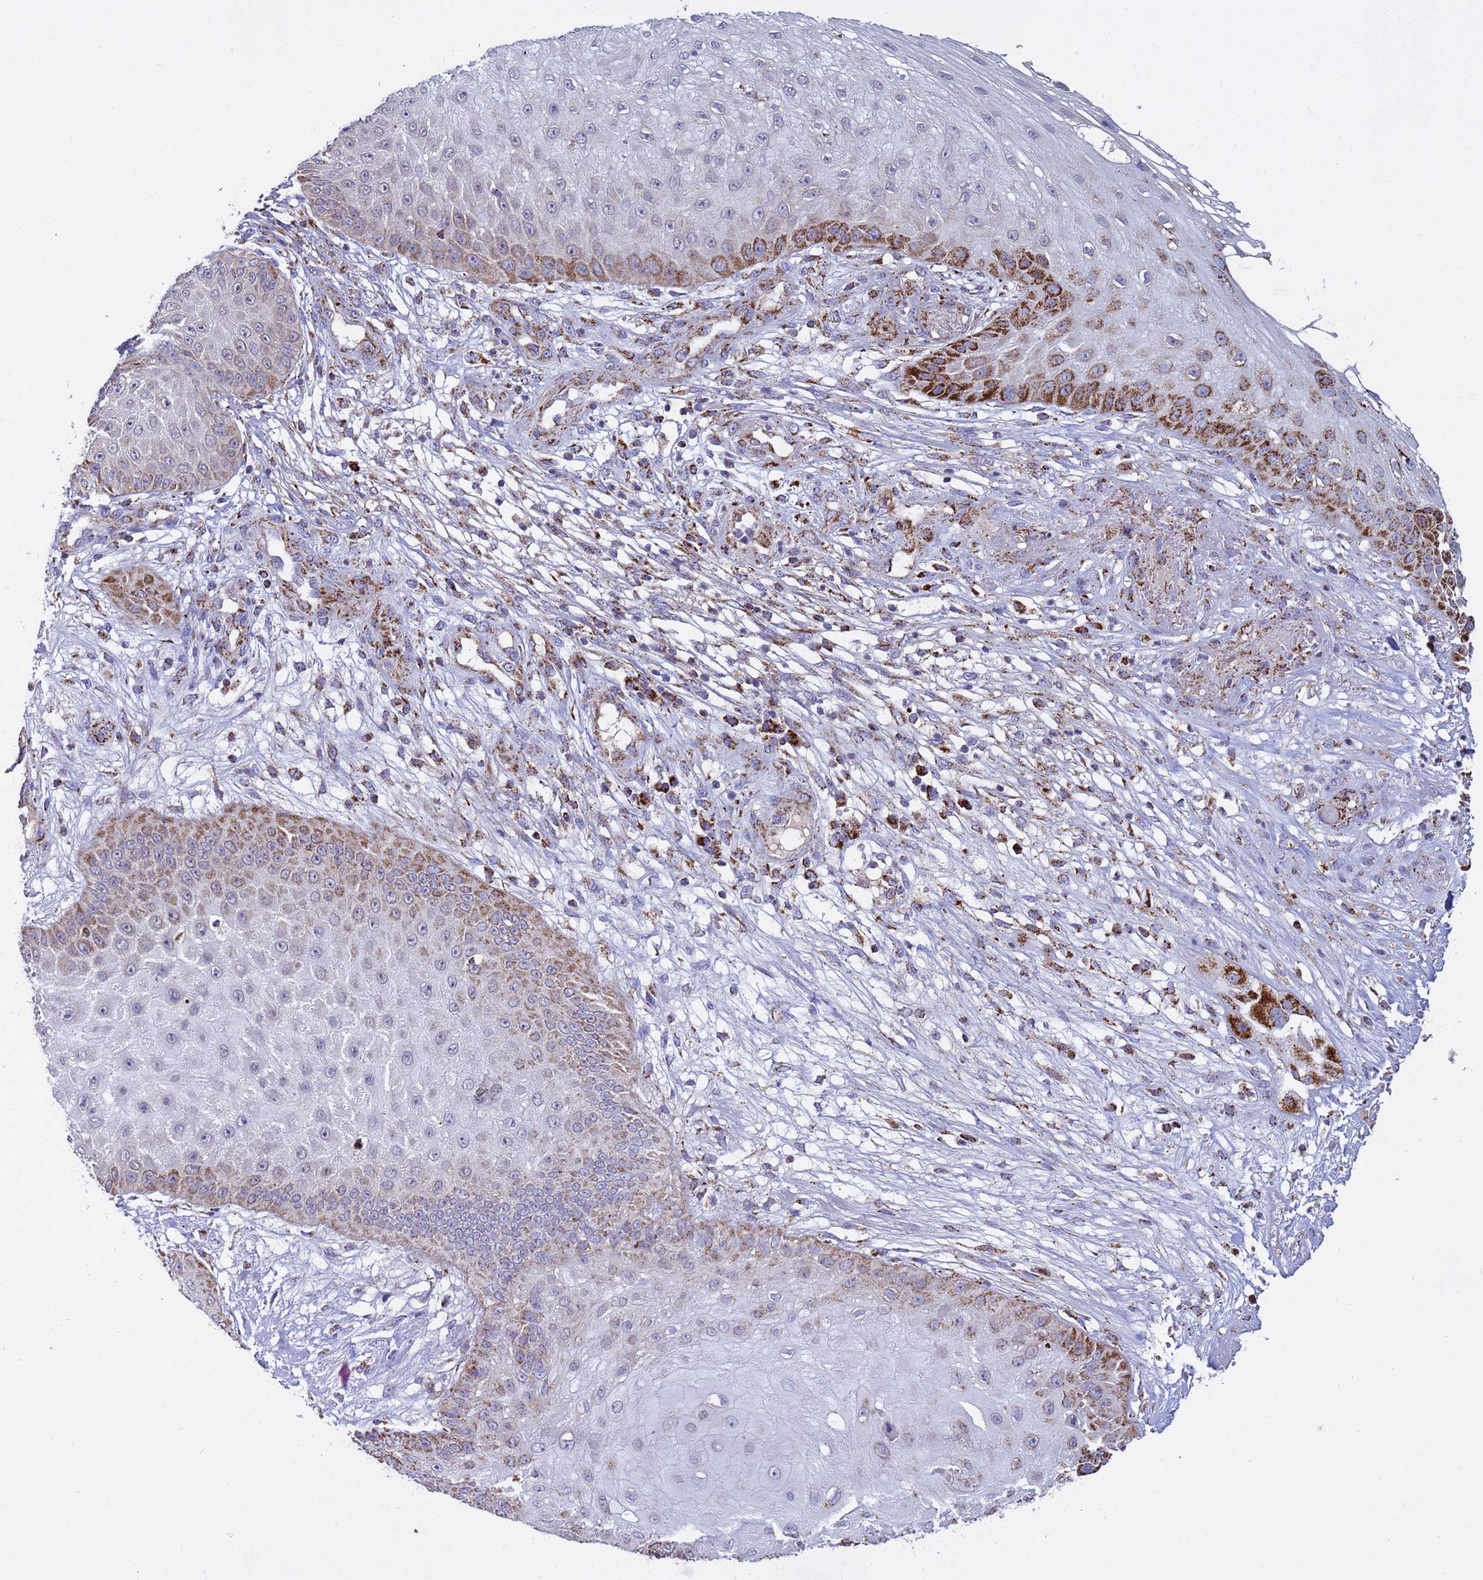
{"staining": {"intensity": "moderate", "quantity": "25%-75%", "location": "cytoplasmic/membranous"}, "tissue": "skin cancer", "cell_type": "Tumor cells", "image_type": "cancer", "snomed": [{"axis": "morphology", "description": "Squamous cell carcinoma, NOS"}, {"axis": "topography", "description": "Skin"}], "caption": "The histopathology image reveals staining of skin squamous cell carcinoma, revealing moderate cytoplasmic/membranous protein expression (brown color) within tumor cells.", "gene": "TUBGCP3", "patient": {"sex": "male", "age": 70}}